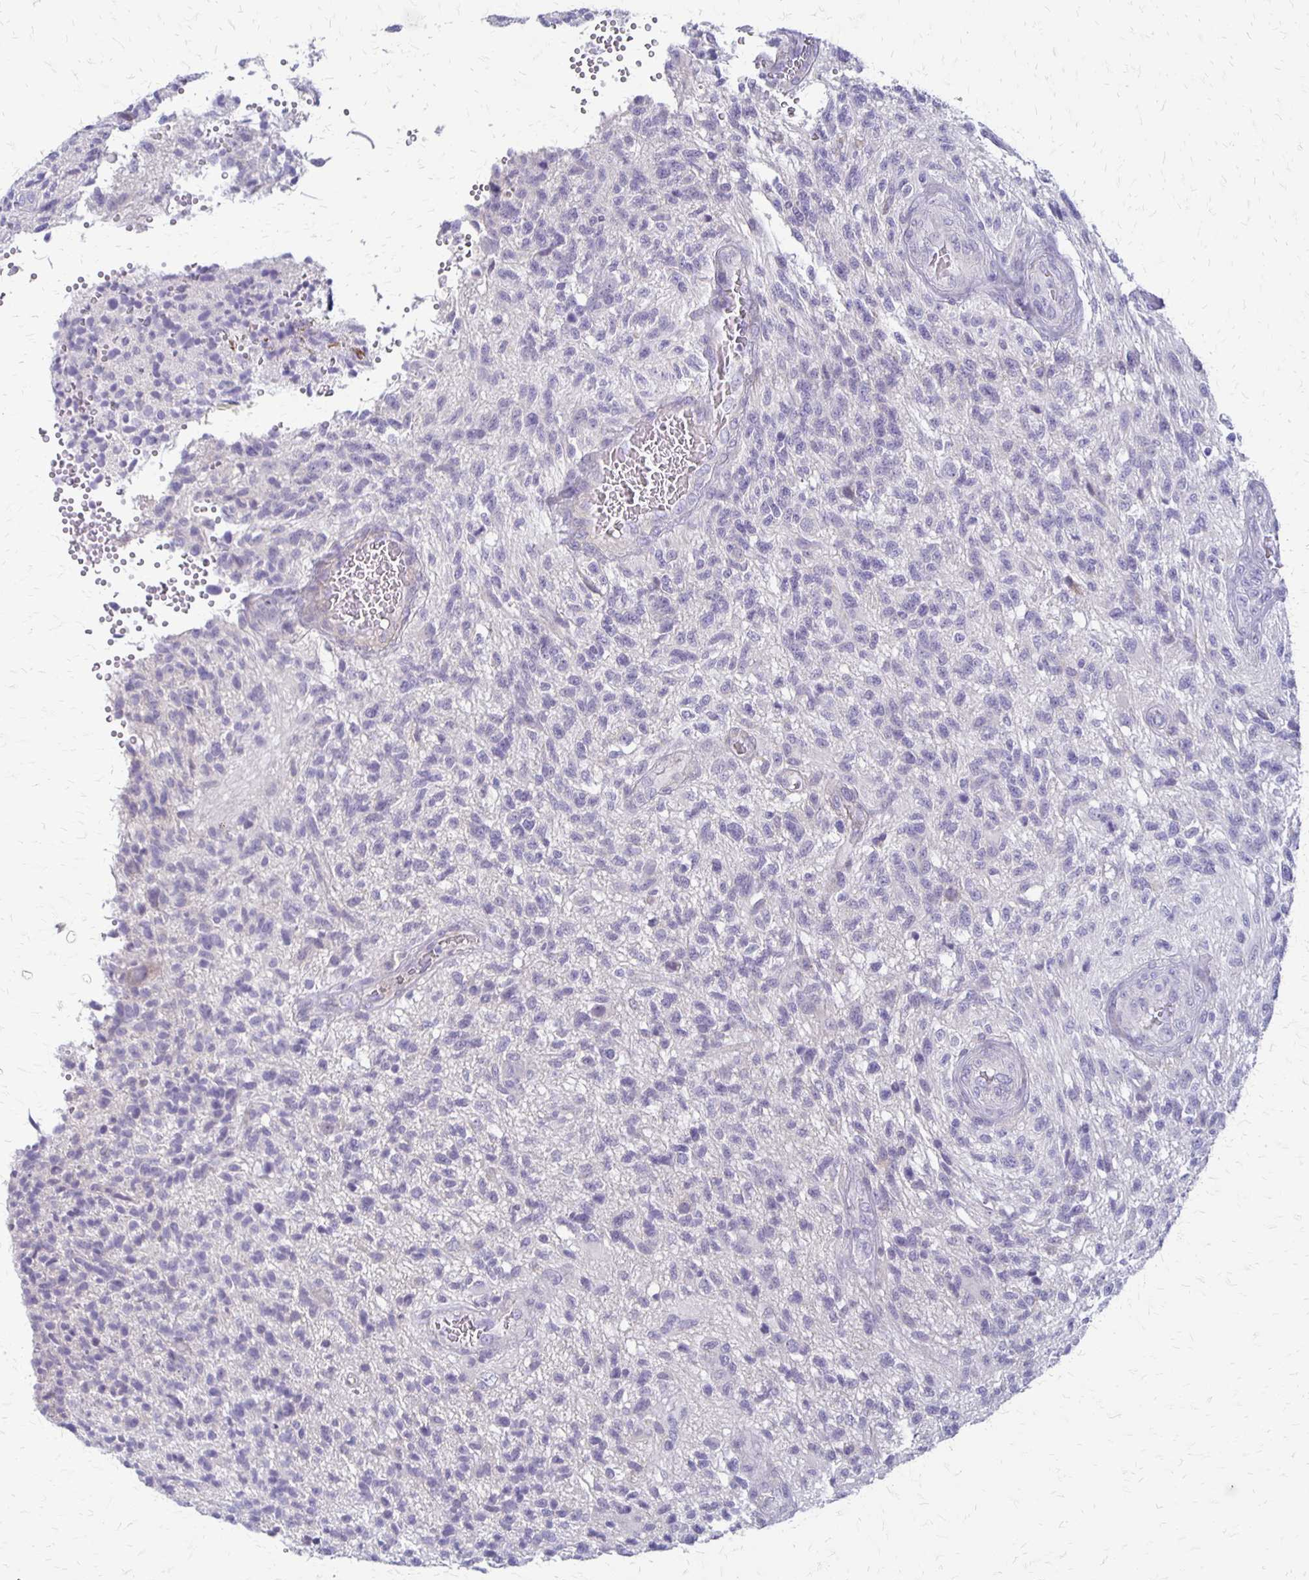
{"staining": {"intensity": "negative", "quantity": "none", "location": "none"}, "tissue": "glioma", "cell_type": "Tumor cells", "image_type": "cancer", "snomed": [{"axis": "morphology", "description": "Glioma, malignant, High grade"}, {"axis": "topography", "description": "Brain"}], "caption": "This is a image of immunohistochemistry staining of malignant glioma (high-grade), which shows no expression in tumor cells.", "gene": "RHOC", "patient": {"sex": "male", "age": 56}}